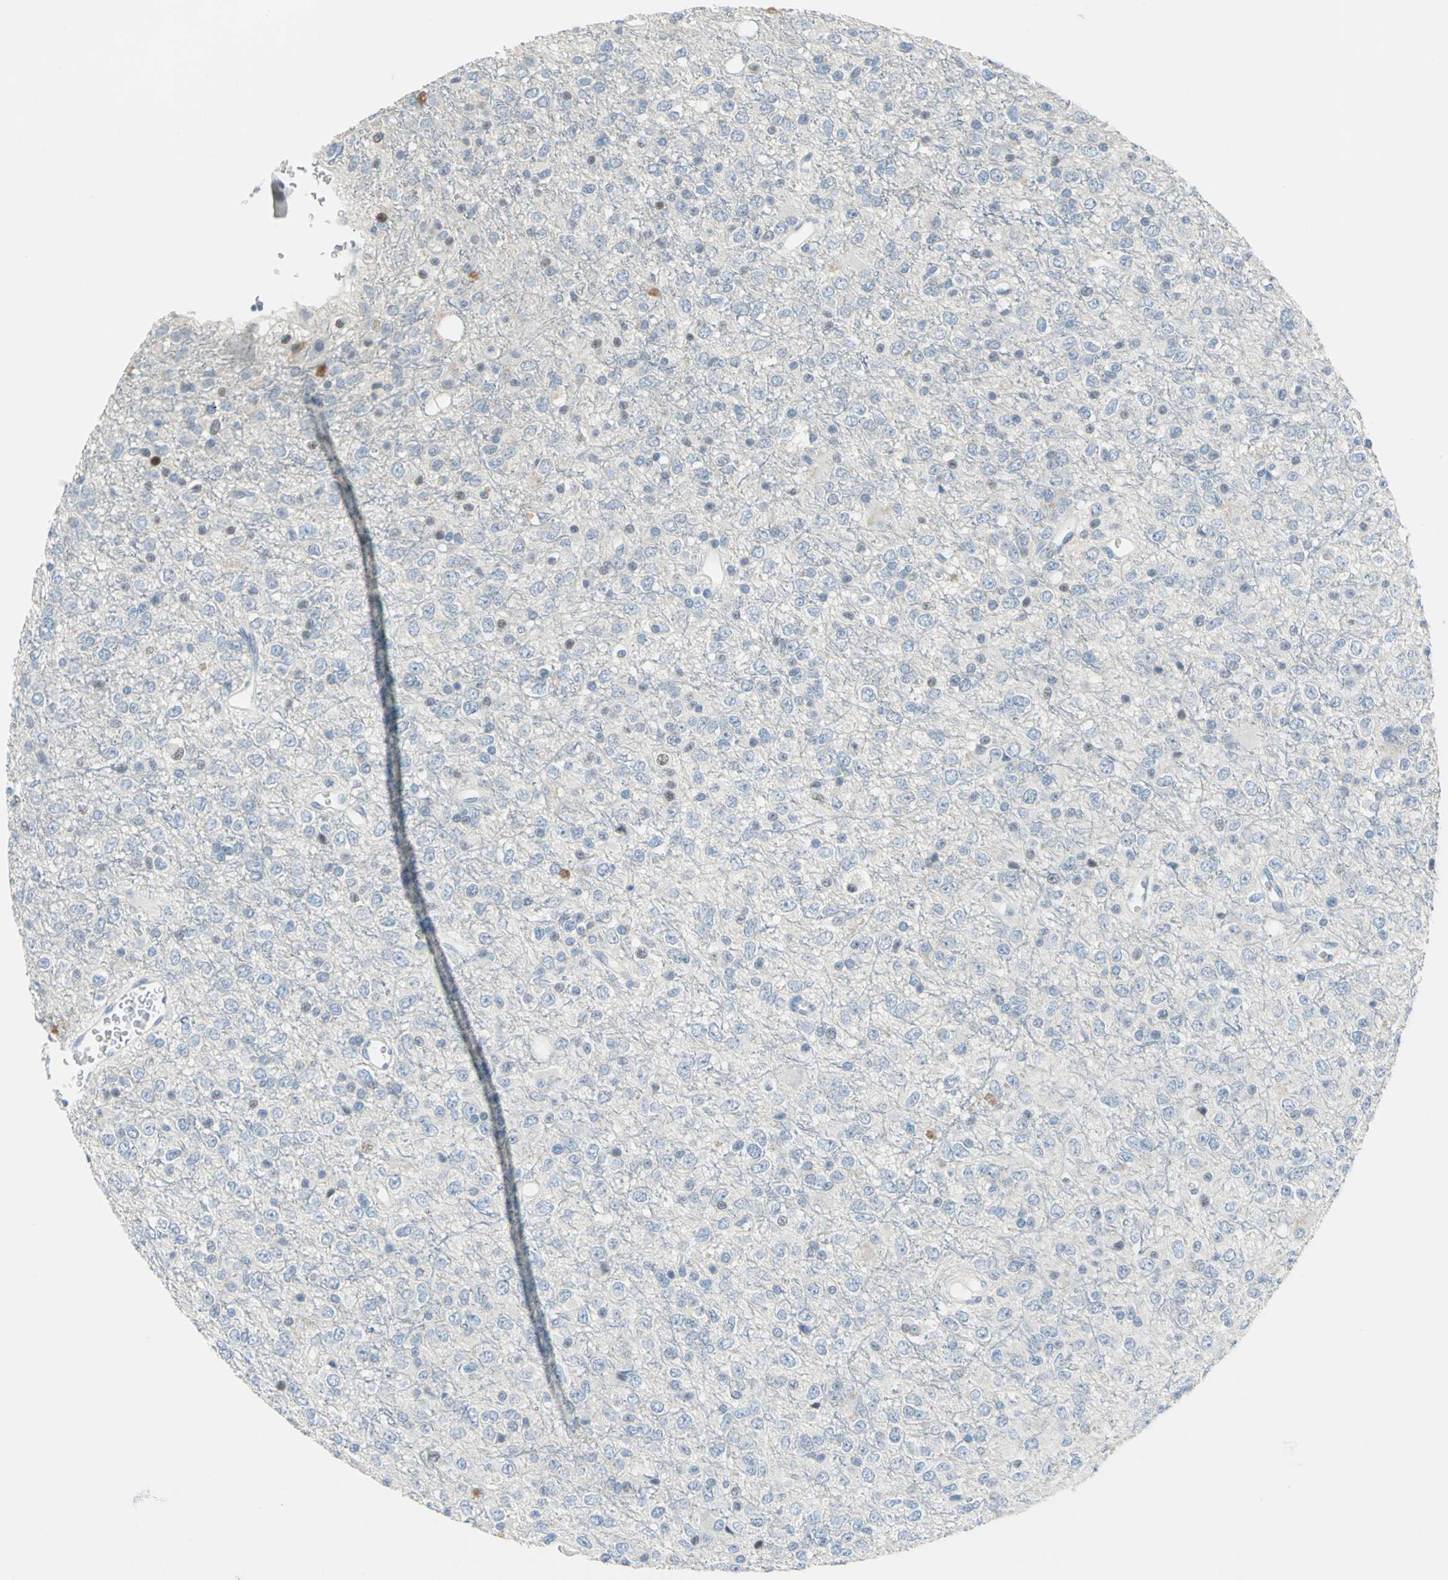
{"staining": {"intensity": "negative", "quantity": "none", "location": "none"}, "tissue": "glioma", "cell_type": "Tumor cells", "image_type": "cancer", "snomed": [{"axis": "morphology", "description": "Glioma, malignant, High grade"}, {"axis": "topography", "description": "pancreas cauda"}], "caption": "Image shows no significant protein expression in tumor cells of glioma.", "gene": "NAB2", "patient": {"sex": "male", "age": 60}}